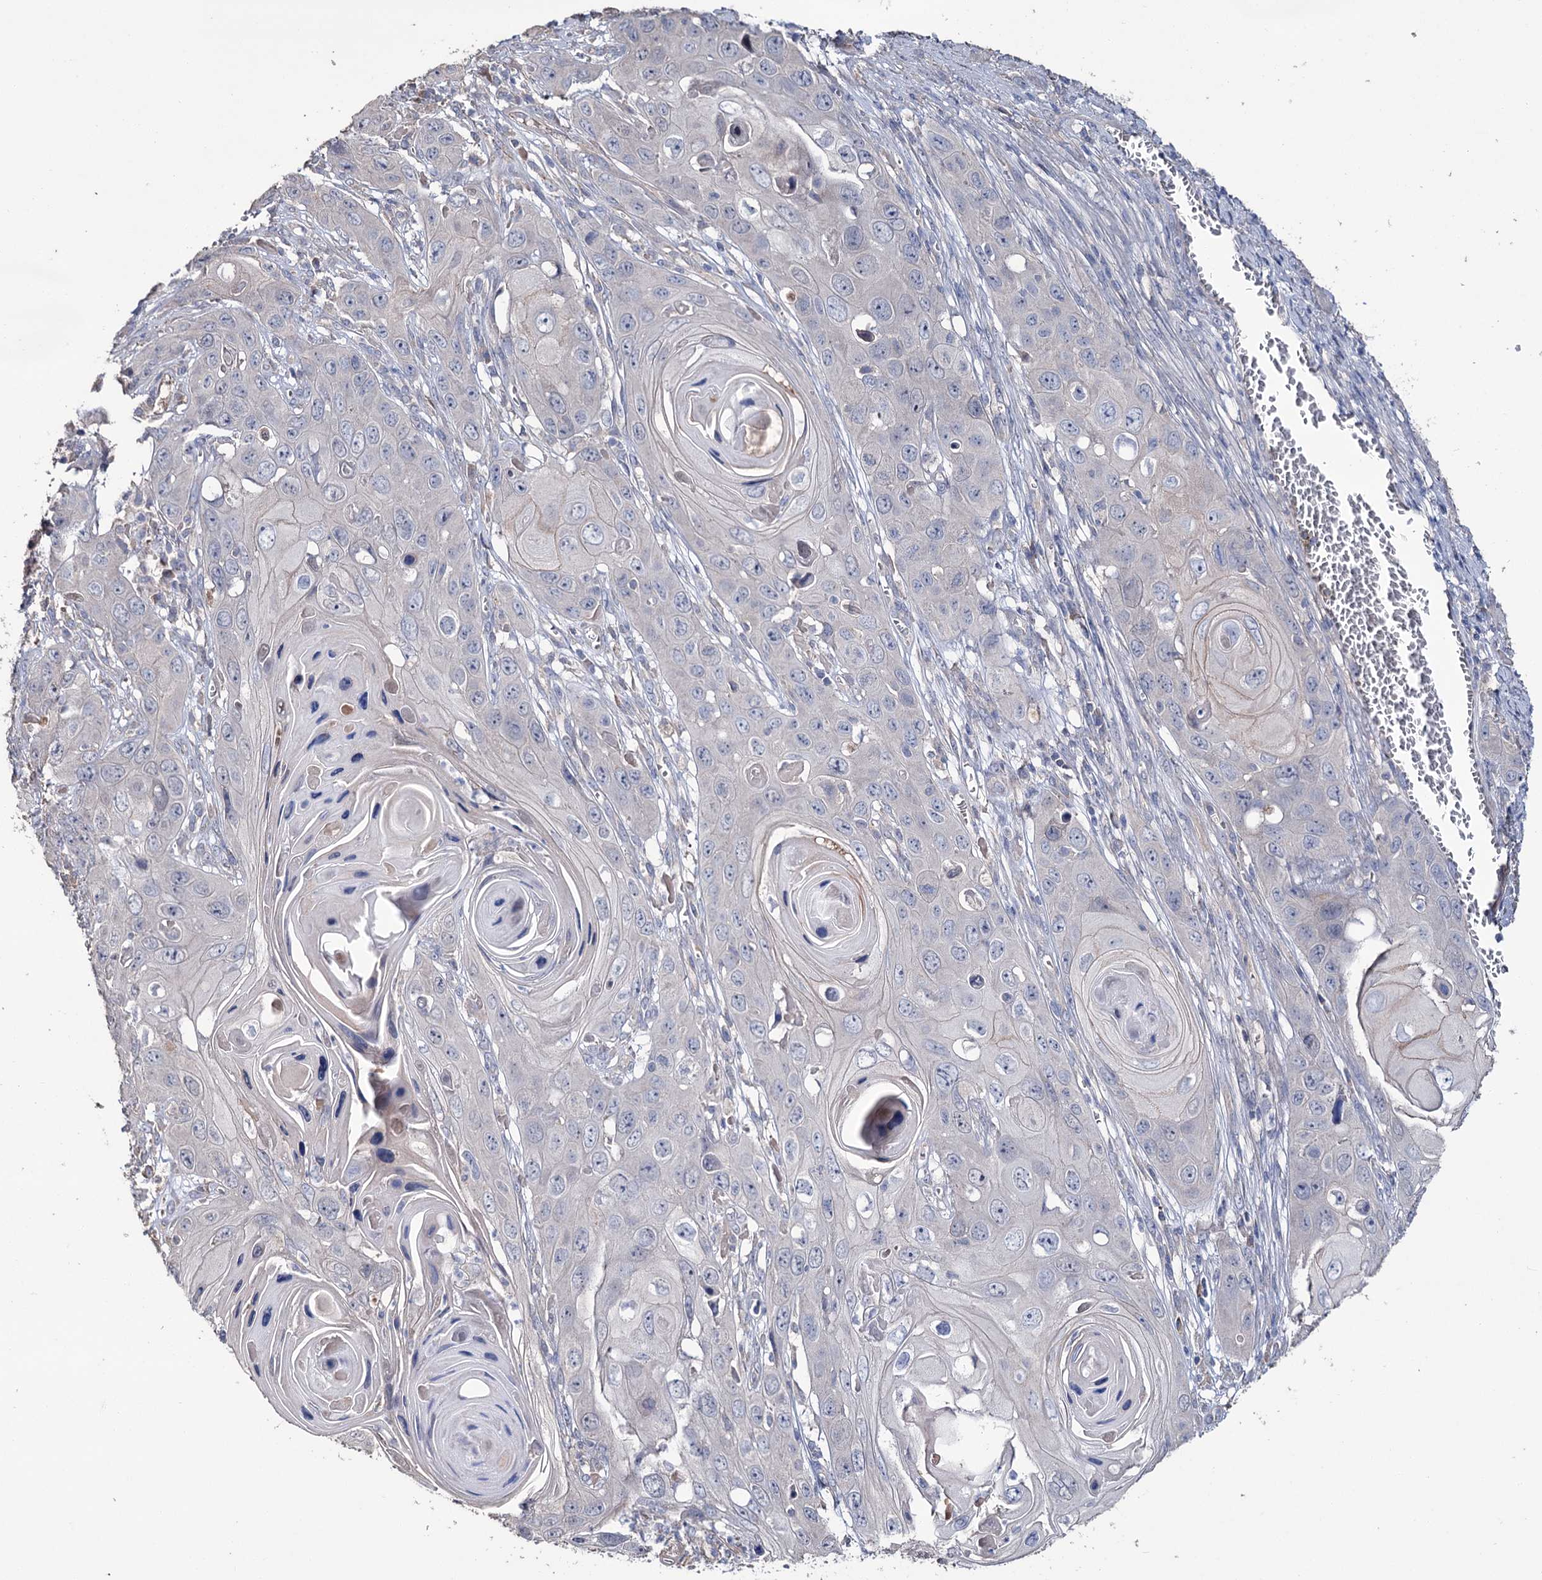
{"staining": {"intensity": "negative", "quantity": "none", "location": "none"}, "tissue": "skin cancer", "cell_type": "Tumor cells", "image_type": "cancer", "snomed": [{"axis": "morphology", "description": "Squamous cell carcinoma, NOS"}, {"axis": "topography", "description": "Skin"}], "caption": "Skin cancer was stained to show a protein in brown. There is no significant staining in tumor cells.", "gene": "EPB41L5", "patient": {"sex": "male", "age": 55}}